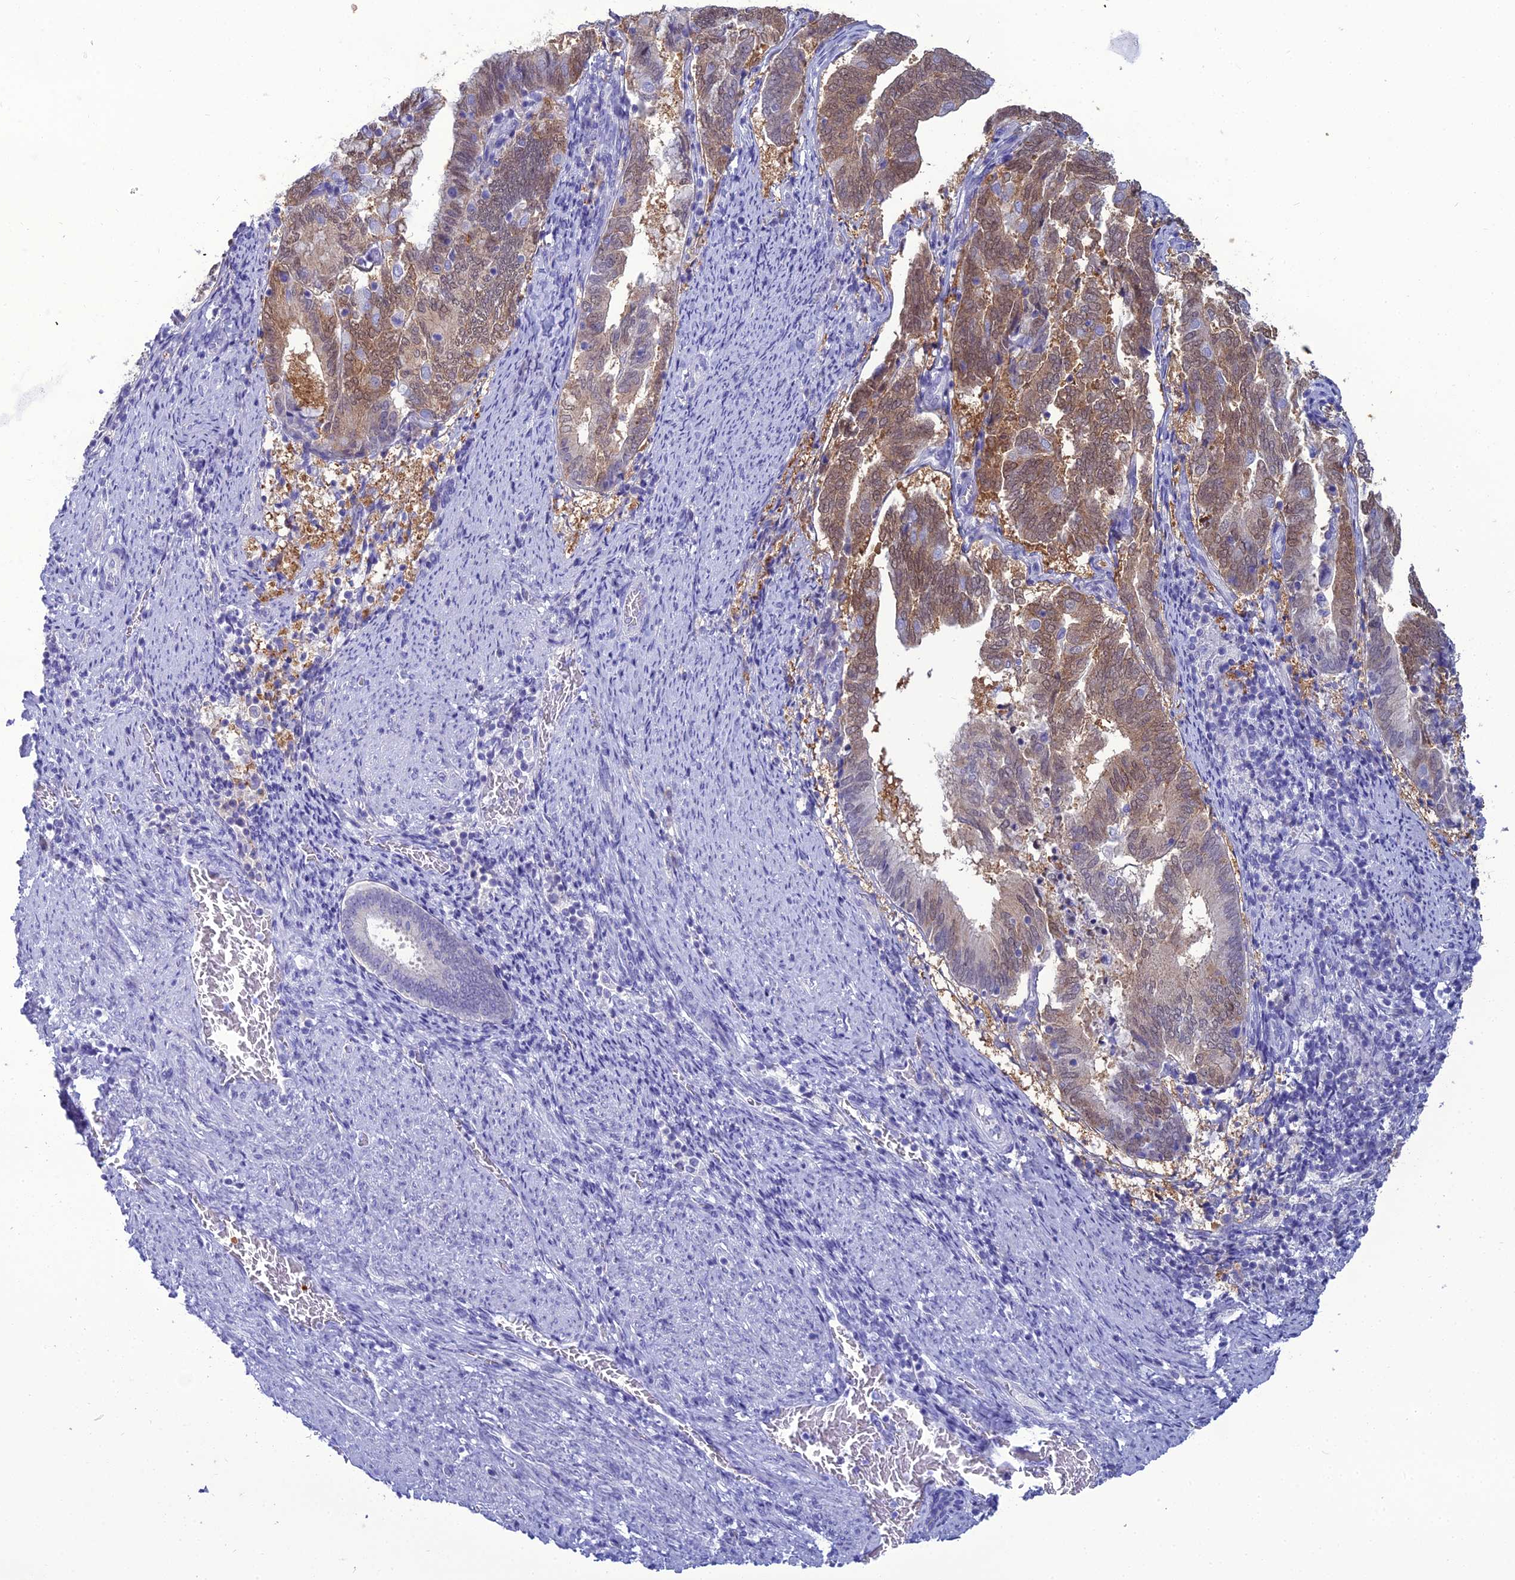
{"staining": {"intensity": "moderate", "quantity": ">75%", "location": "cytoplasmic/membranous"}, "tissue": "endometrial cancer", "cell_type": "Tumor cells", "image_type": "cancer", "snomed": [{"axis": "morphology", "description": "Adenocarcinoma, NOS"}, {"axis": "topography", "description": "Endometrium"}], "caption": "Protein expression analysis of human endometrial cancer (adenocarcinoma) reveals moderate cytoplasmic/membranous positivity in approximately >75% of tumor cells.", "gene": "GNPNAT1", "patient": {"sex": "female", "age": 80}}